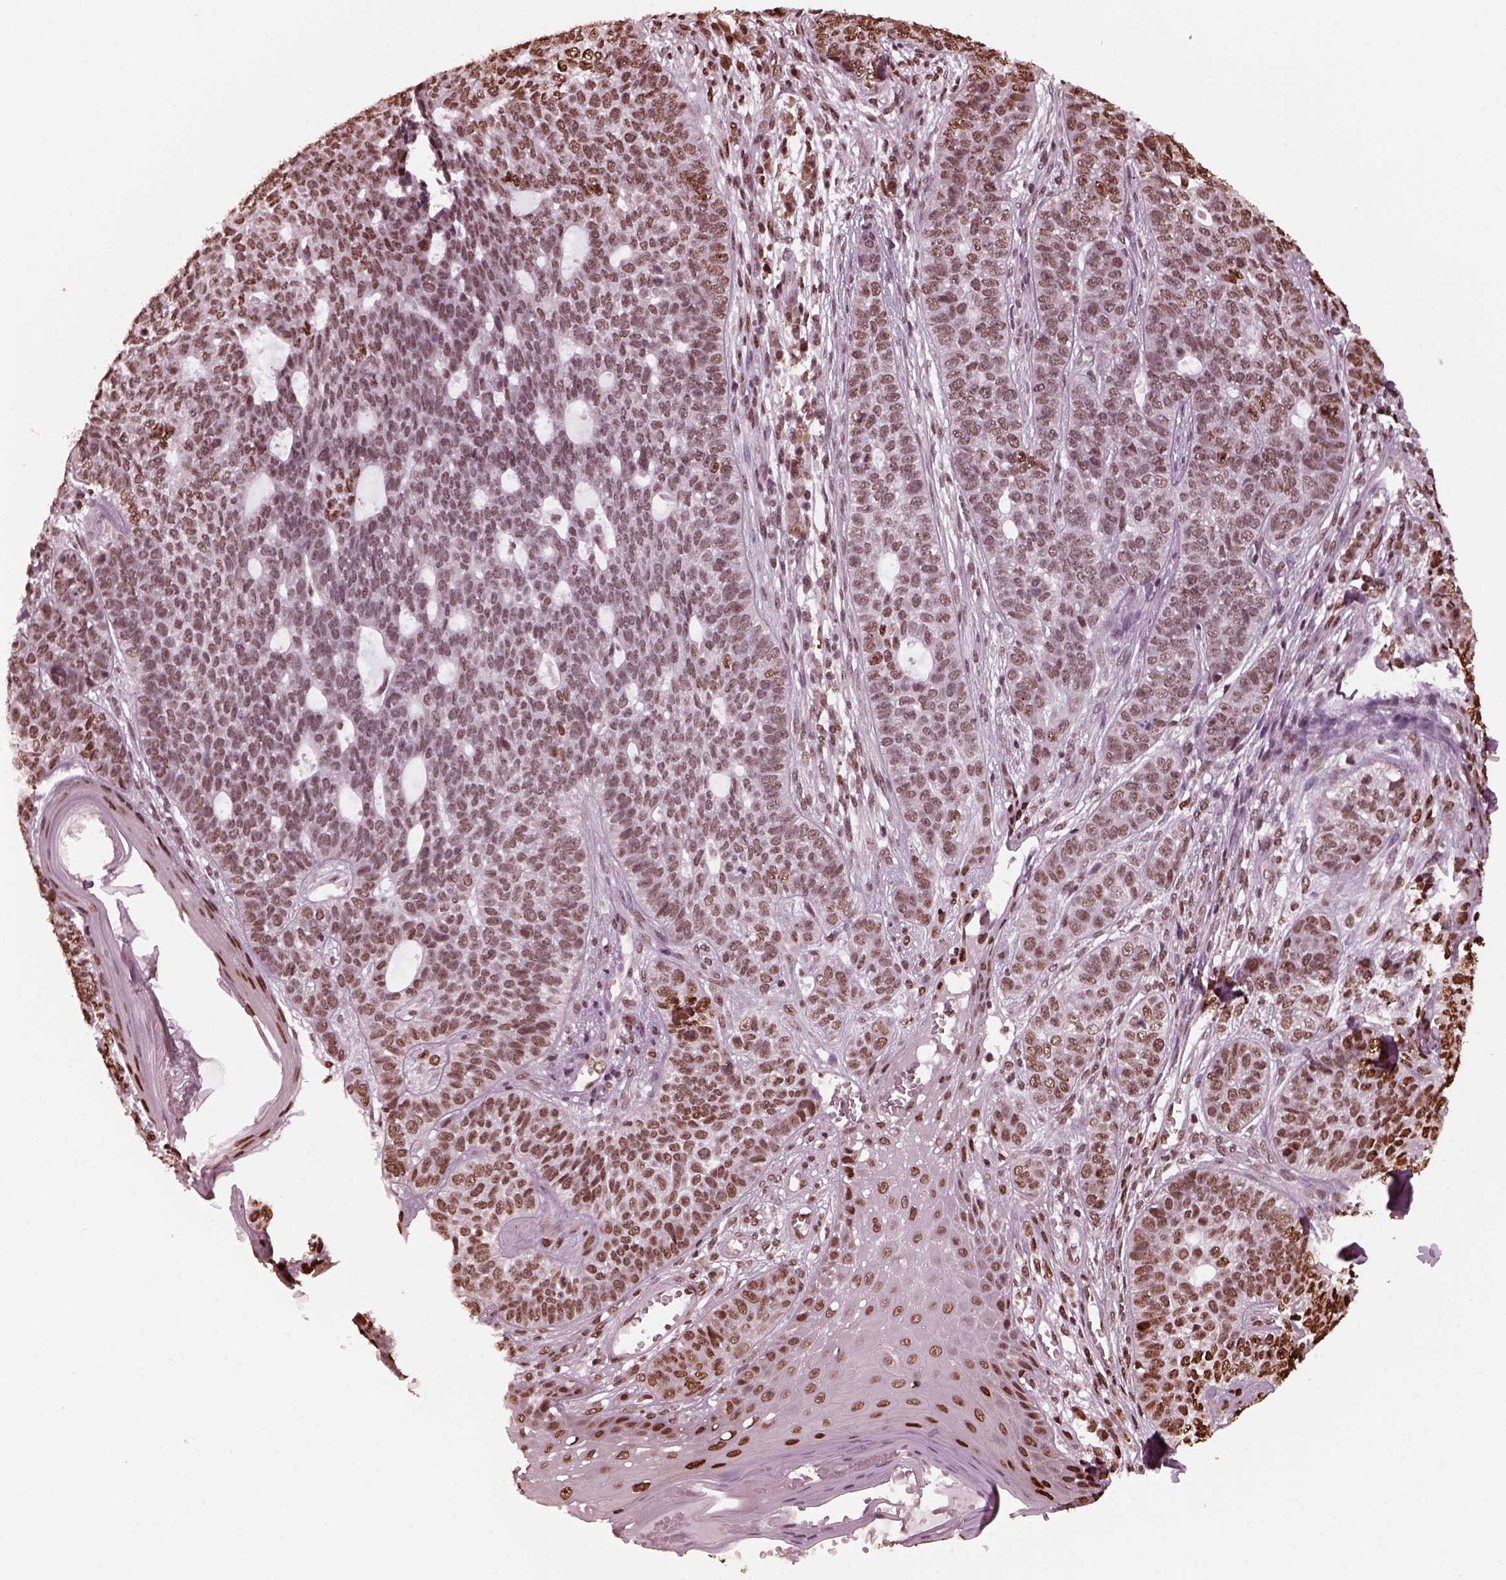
{"staining": {"intensity": "moderate", "quantity": "25%-75%", "location": "nuclear"}, "tissue": "skin cancer", "cell_type": "Tumor cells", "image_type": "cancer", "snomed": [{"axis": "morphology", "description": "Basal cell carcinoma"}, {"axis": "topography", "description": "Skin"}], "caption": "Immunohistochemical staining of human skin basal cell carcinoma displays moderate nuclear protein staining in approximately 25%-75% of tumor cells. The protein of interest is shown in brown color, while the nuclei are stained blue.", "gene": "NSD1", "patient": {"sex": "female", "age": 69}}